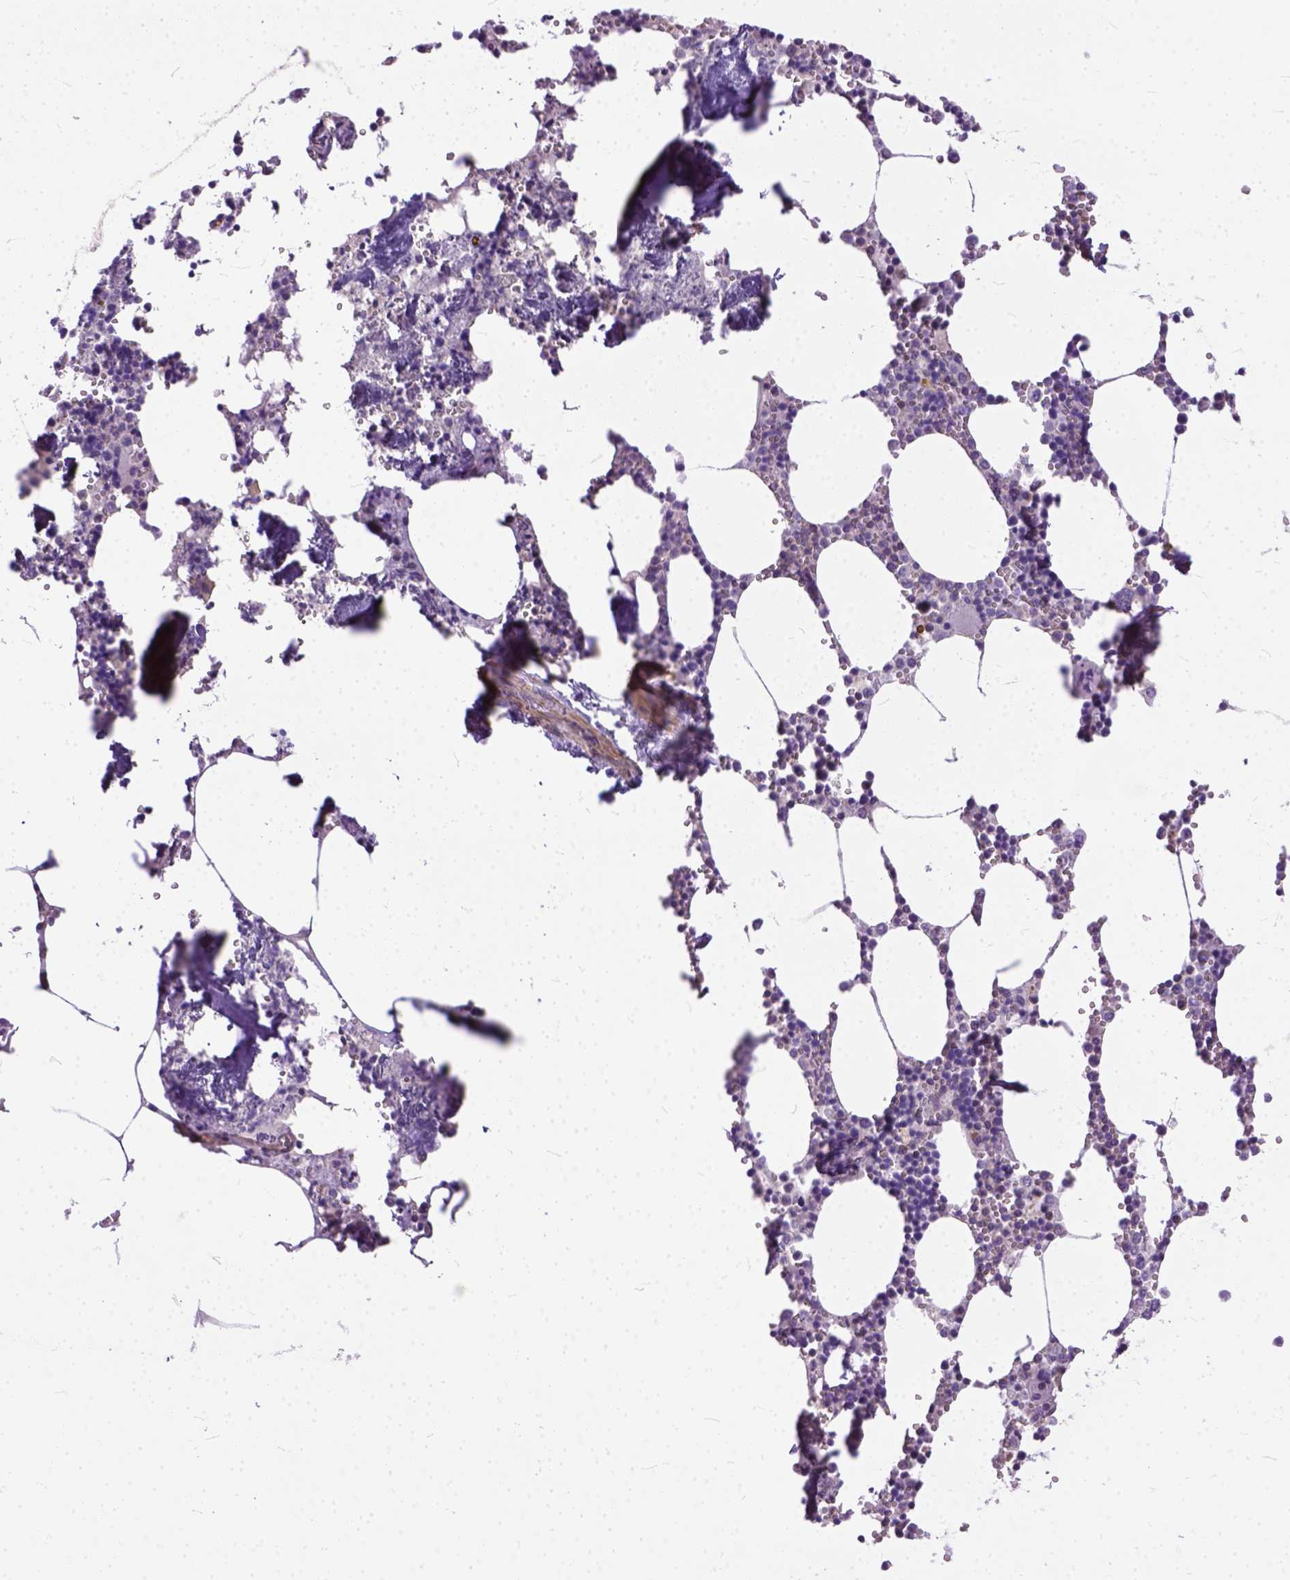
{"staining": {"intensity": "weak", "quantity": "<25%", "location": "cytoplasmic/membranous"}, "tissue": "bone marrow", "cell_type": "Hematopoietic cells", "image_type": "normal", "snomed": [{"axis": "morphology", "description": "Normal tissue, NOS"}, {"axis": "topography", "description": "Bone marrow"}], "caption": "DAB (3,3'-diaminobenzidine) immunohistochemical staining of normal human bone marrow reveals no significant expression in hematopoietic cells.", "gene": "BANF2", "patient": {"sex": "male", "age": 54}}